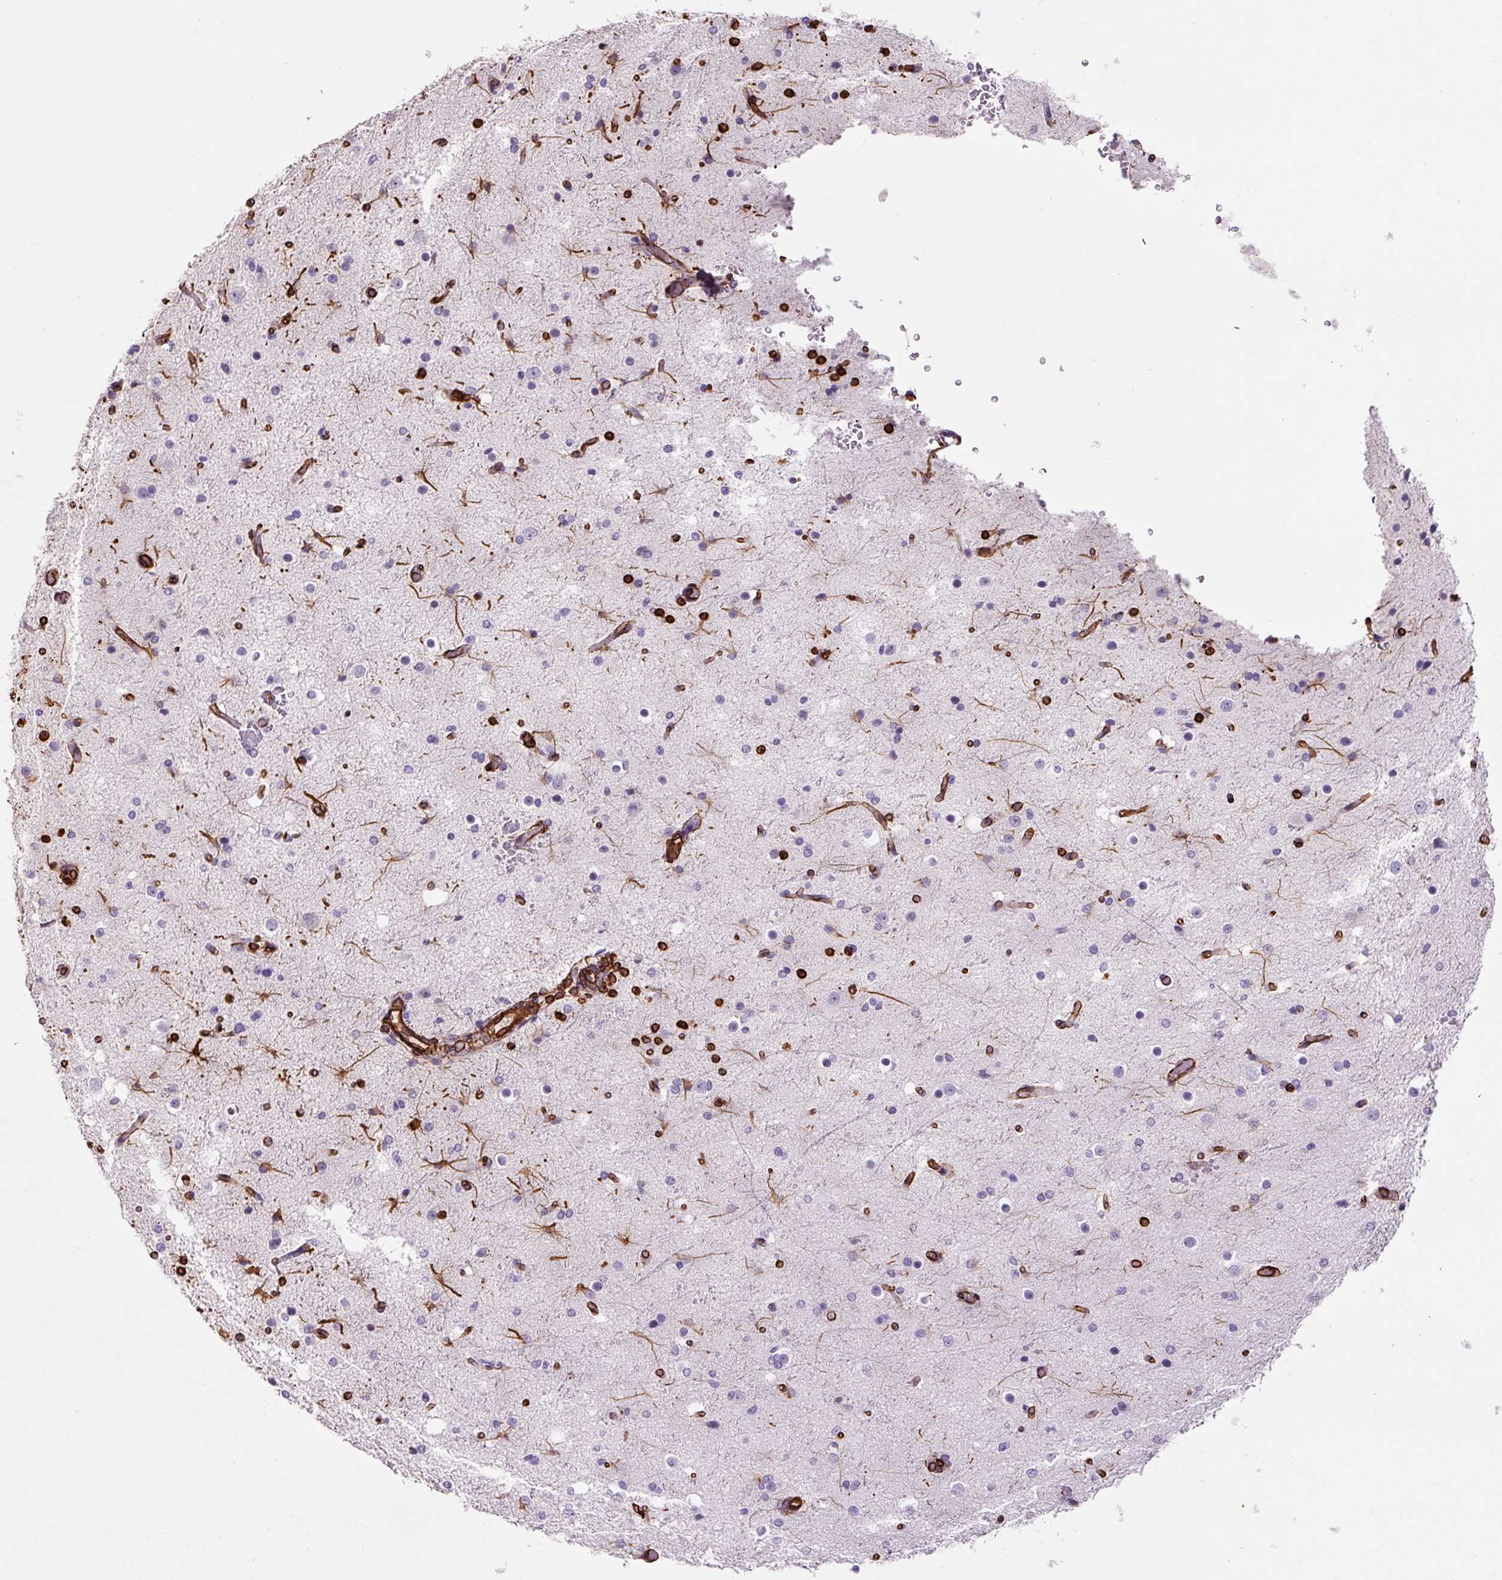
{"staining": {"intensity": "strong", "quantity": ">75%", "location": "cytoplasmic/membranous"}, "tissue": "cerebral cortex", "cell_type": "Endothelial cells", "image_type": "normal", "snomed": [{"axis": "morphology", "description": "Normal tissue, NOS"}, {"axis": "morphology", "description": "Inflammation, NOS"}, {"axis": "topography", "description": "Cerebral cortex"}], "caption": "Endothelial cells demonstrate high levels of strong cytoplasmic/membranous positivity in about >75% of cells in benign human cerebral cortex.", "gene": "VIM", "patient": {"sex": "male", "age": 6}}